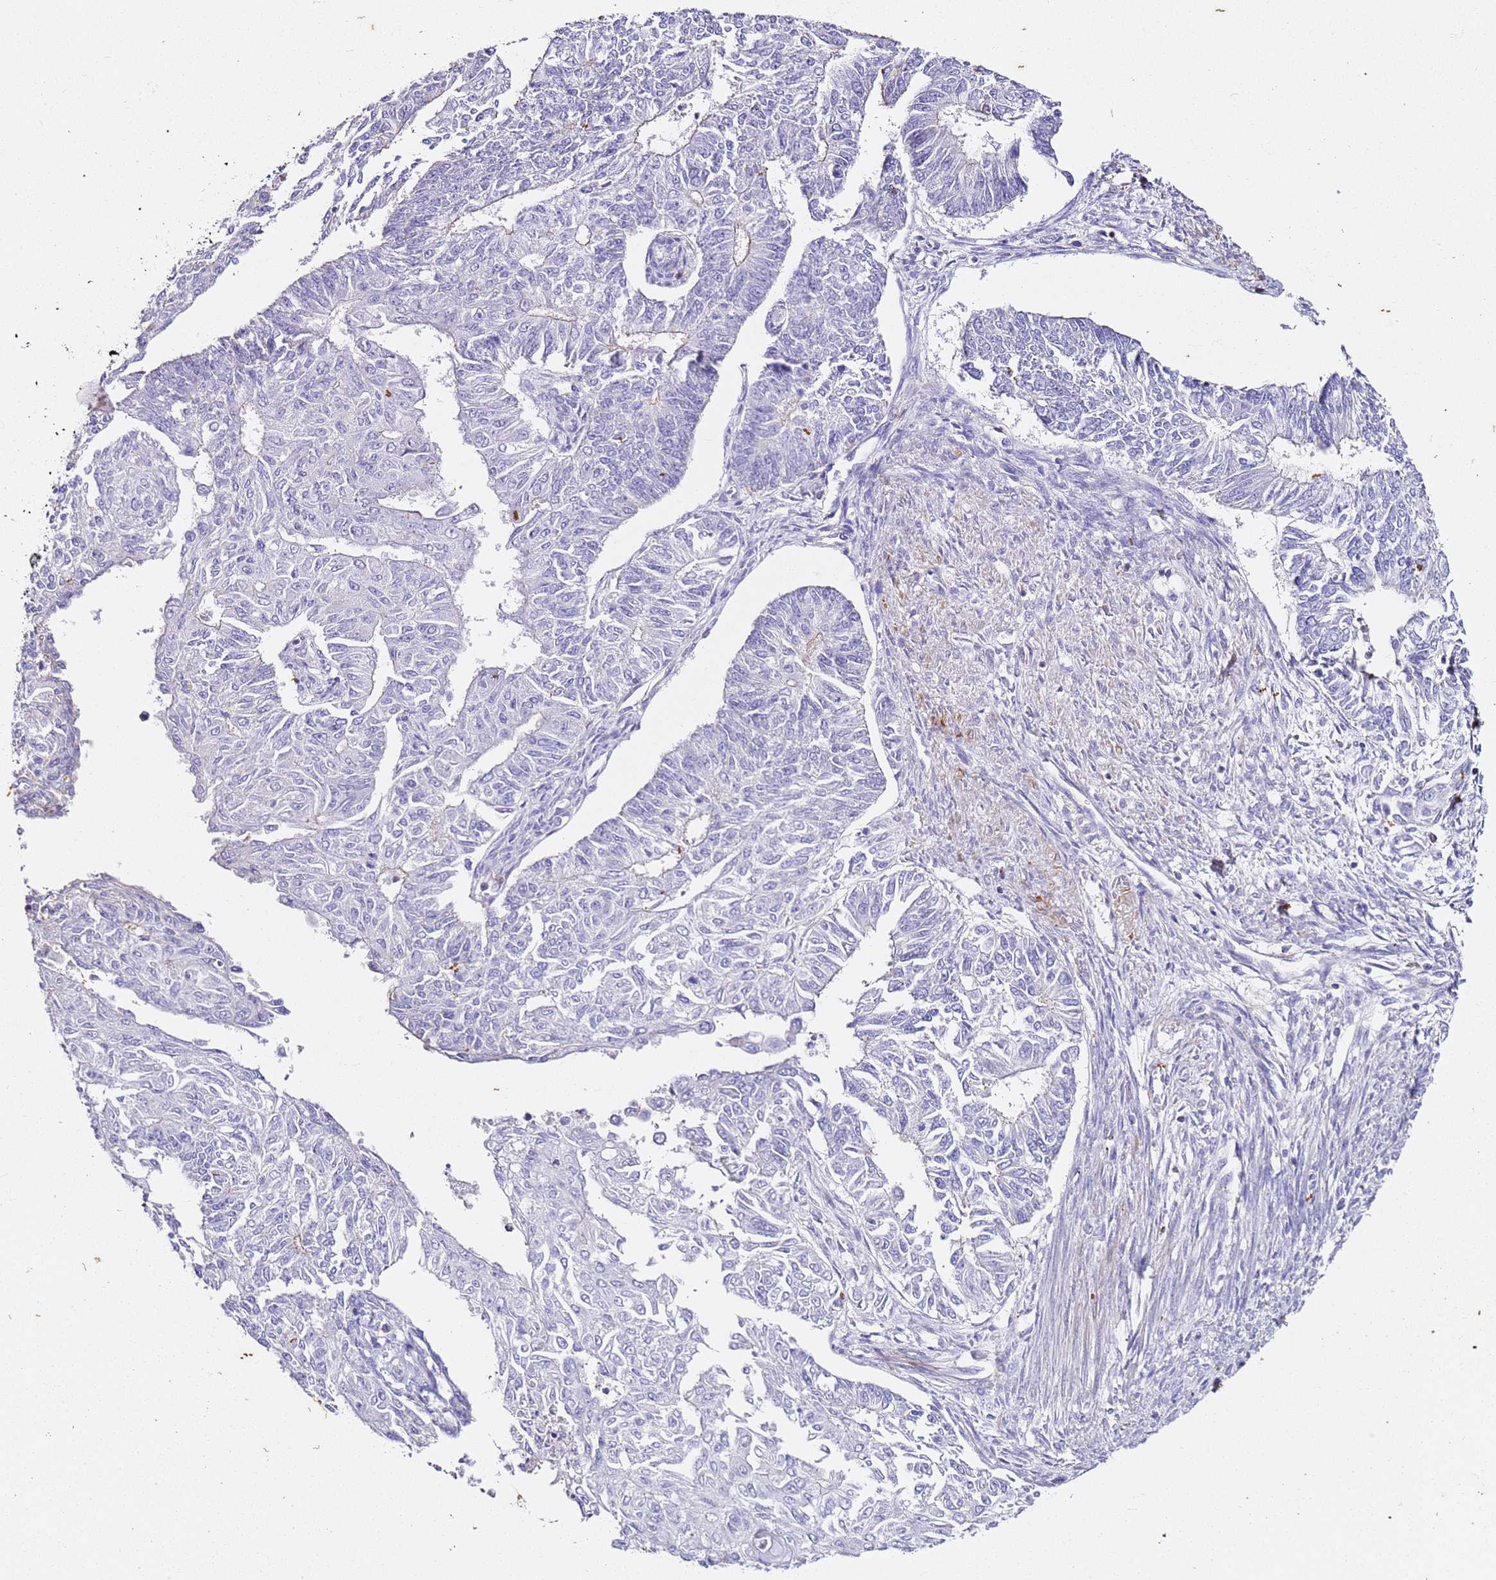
{"staining": {"intensity": "negative", "quantity": "none", "location": "none"}, "tissue": "endometrial cancer", "cell_type": "Tumor cells", "image_type": "cancer", "snomed": [{"axis": "morphology", "description": "Adenocarcinoma, NOS"}, {"axis": "topography", "description": "Endometrium"}], "caption": "A high-resolution histopathology image shows immunohistochemistry staining of endometrial adenocarcinoma, which shows no significant staining in tumor cells.", "gene": "ZNF671", "patient": {"sex": "female", "age": 32}}